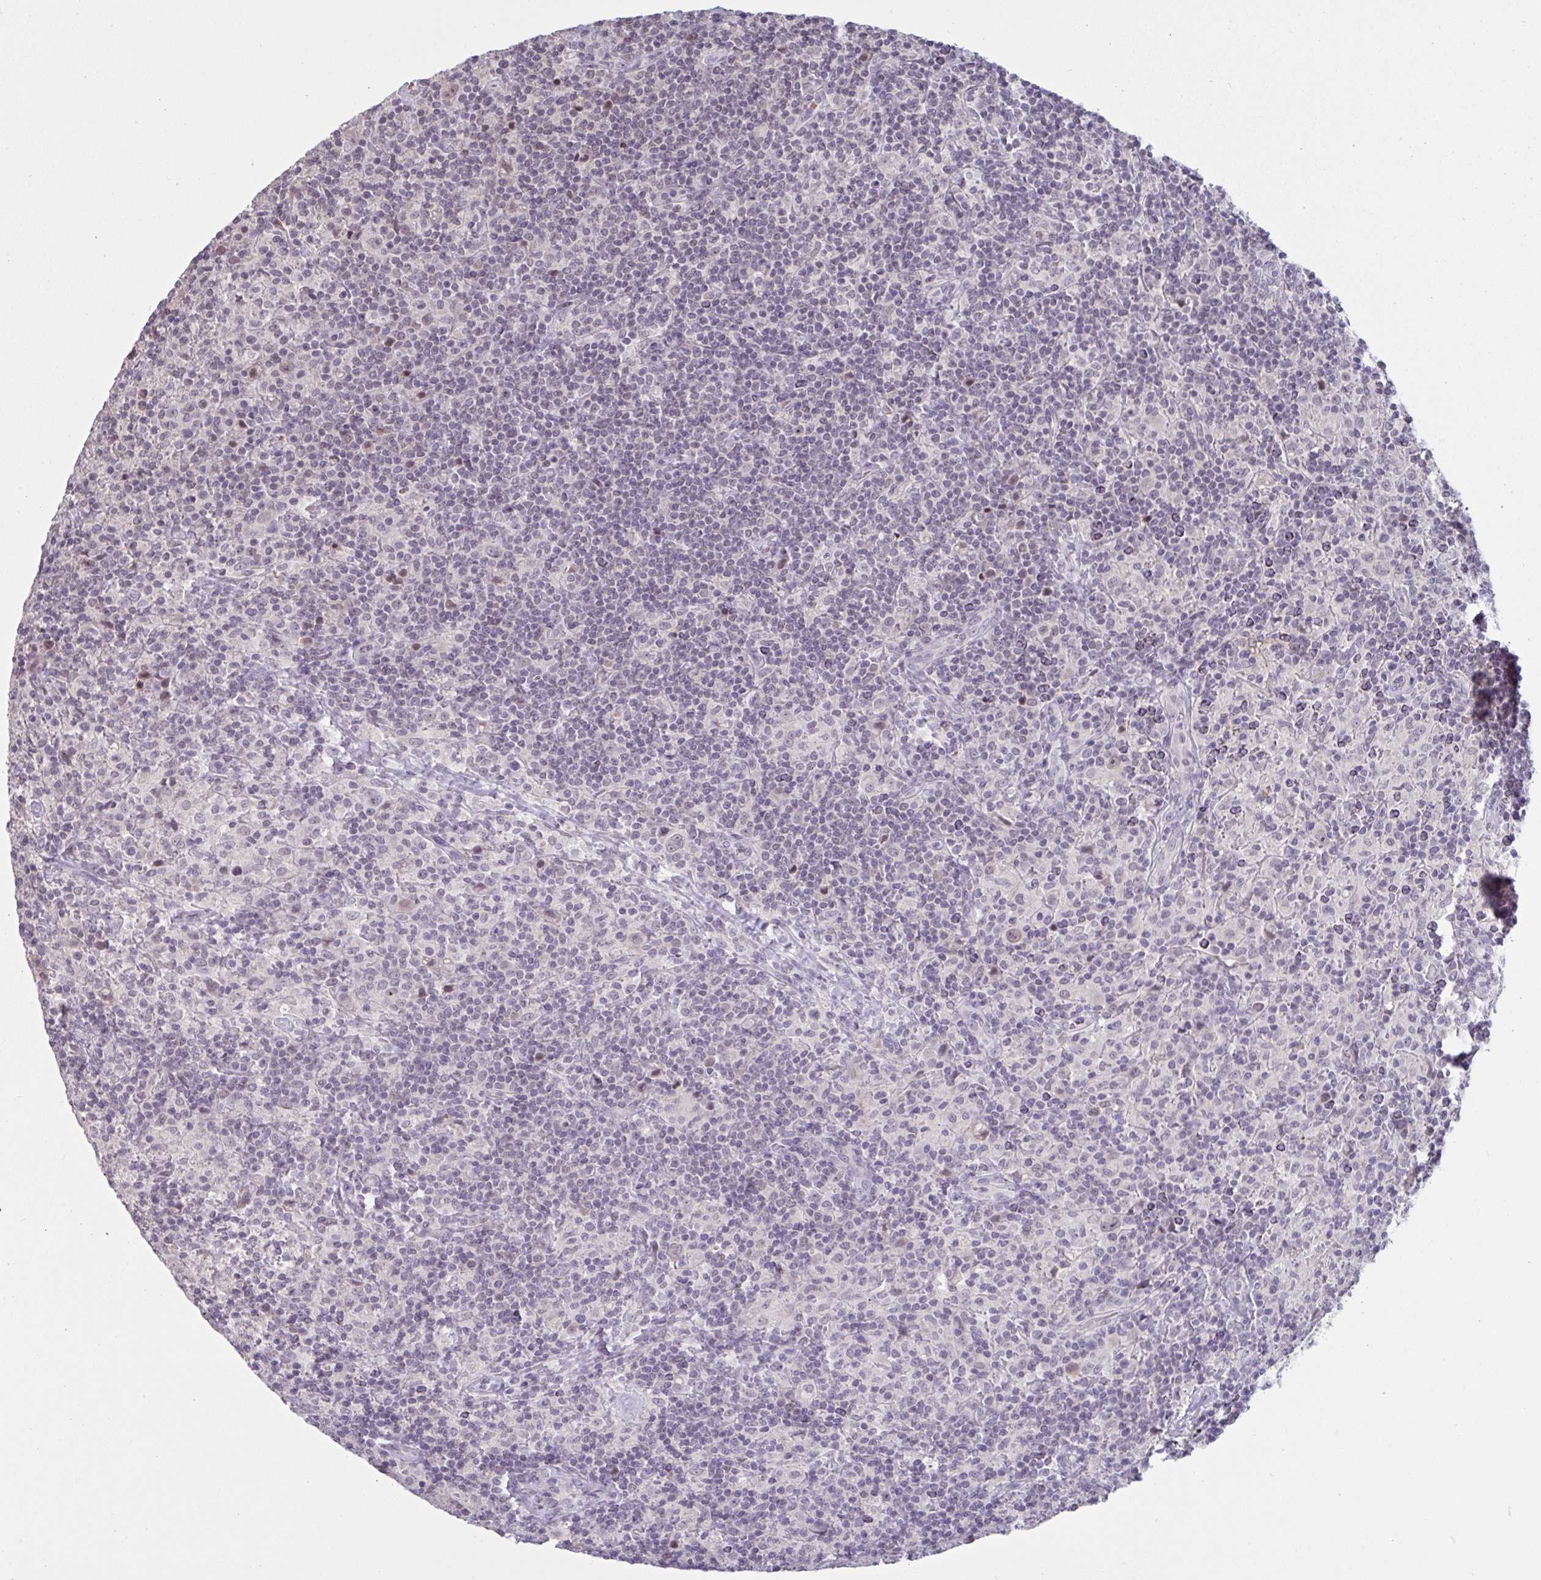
{"staining": {"intensity": "weak", "quantity": "<25%", "location": "nuclear"}, "tissue": "lymphoma", "cell_type": "Tumor cells", "image_type": "cancer", "snomed": [{"axis": "morphology", "description": "Hodgkin's disease, NOS"}, {"axis": "topography", "description": "Lymph node"}], "caption": "There is no significant positivity in tumor cells of Hodgkin's disease.", "gene": "ZNF784", "patient": {"sex": "male", "age": 70}}